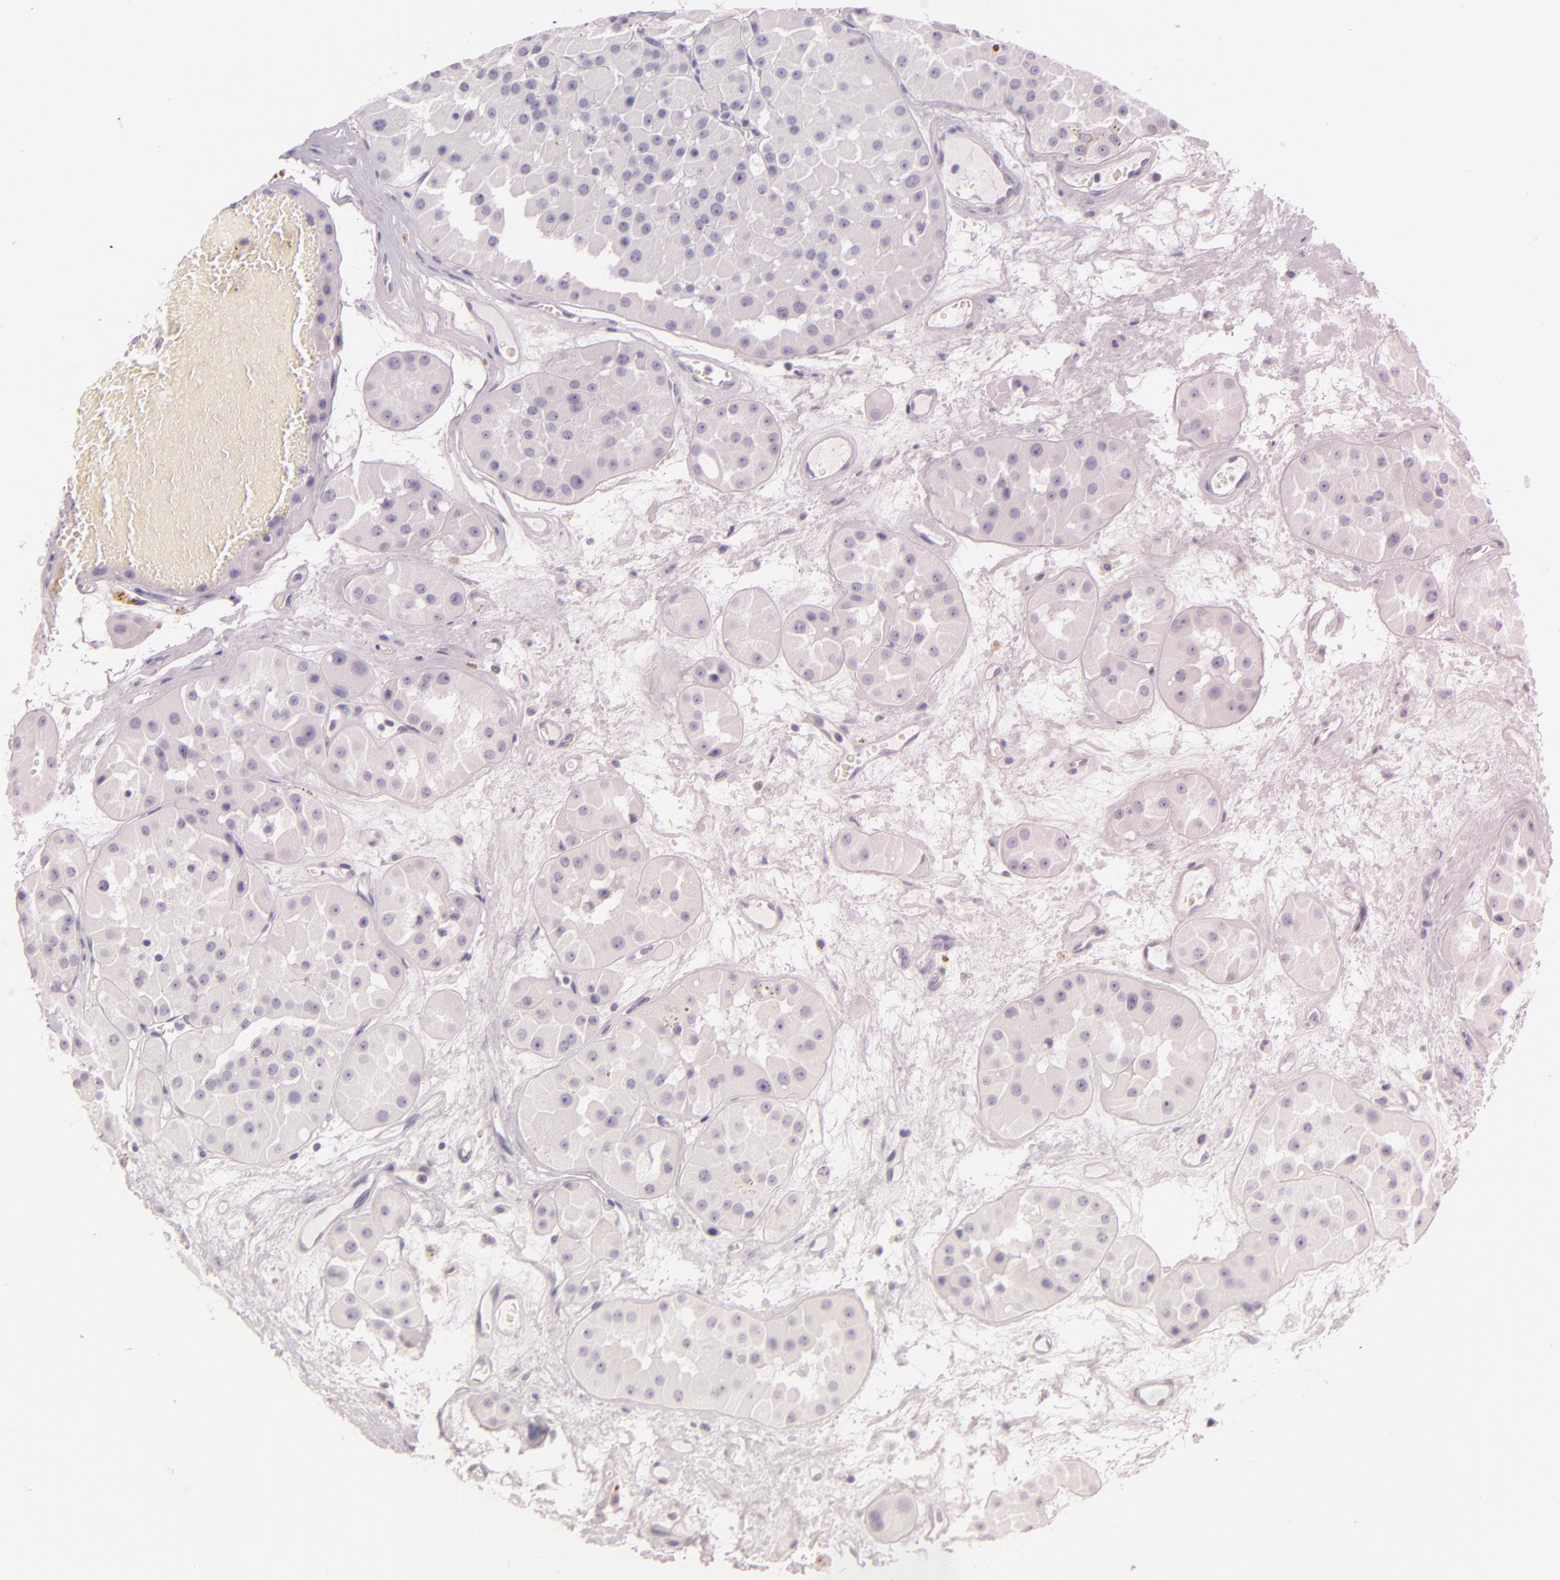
{"staining": {"intensity": "negative", "quantity": "none", "location": "none"}, "tissue": "renal cancer", "cell_type": "Tumor cells", "image_type": "cancer", "snomed": [{"axis": "morphology", "description": "Adenocarcinoma, uncertain malignant potential"}, {"axis": "topography", "description": "Kidney"}], "caption": "Tumor cells show no significant positivity in renal cancer. Nuclei are stained in blue.", "gene": "INA", "patient": {"sex": "male", "age": 63}}